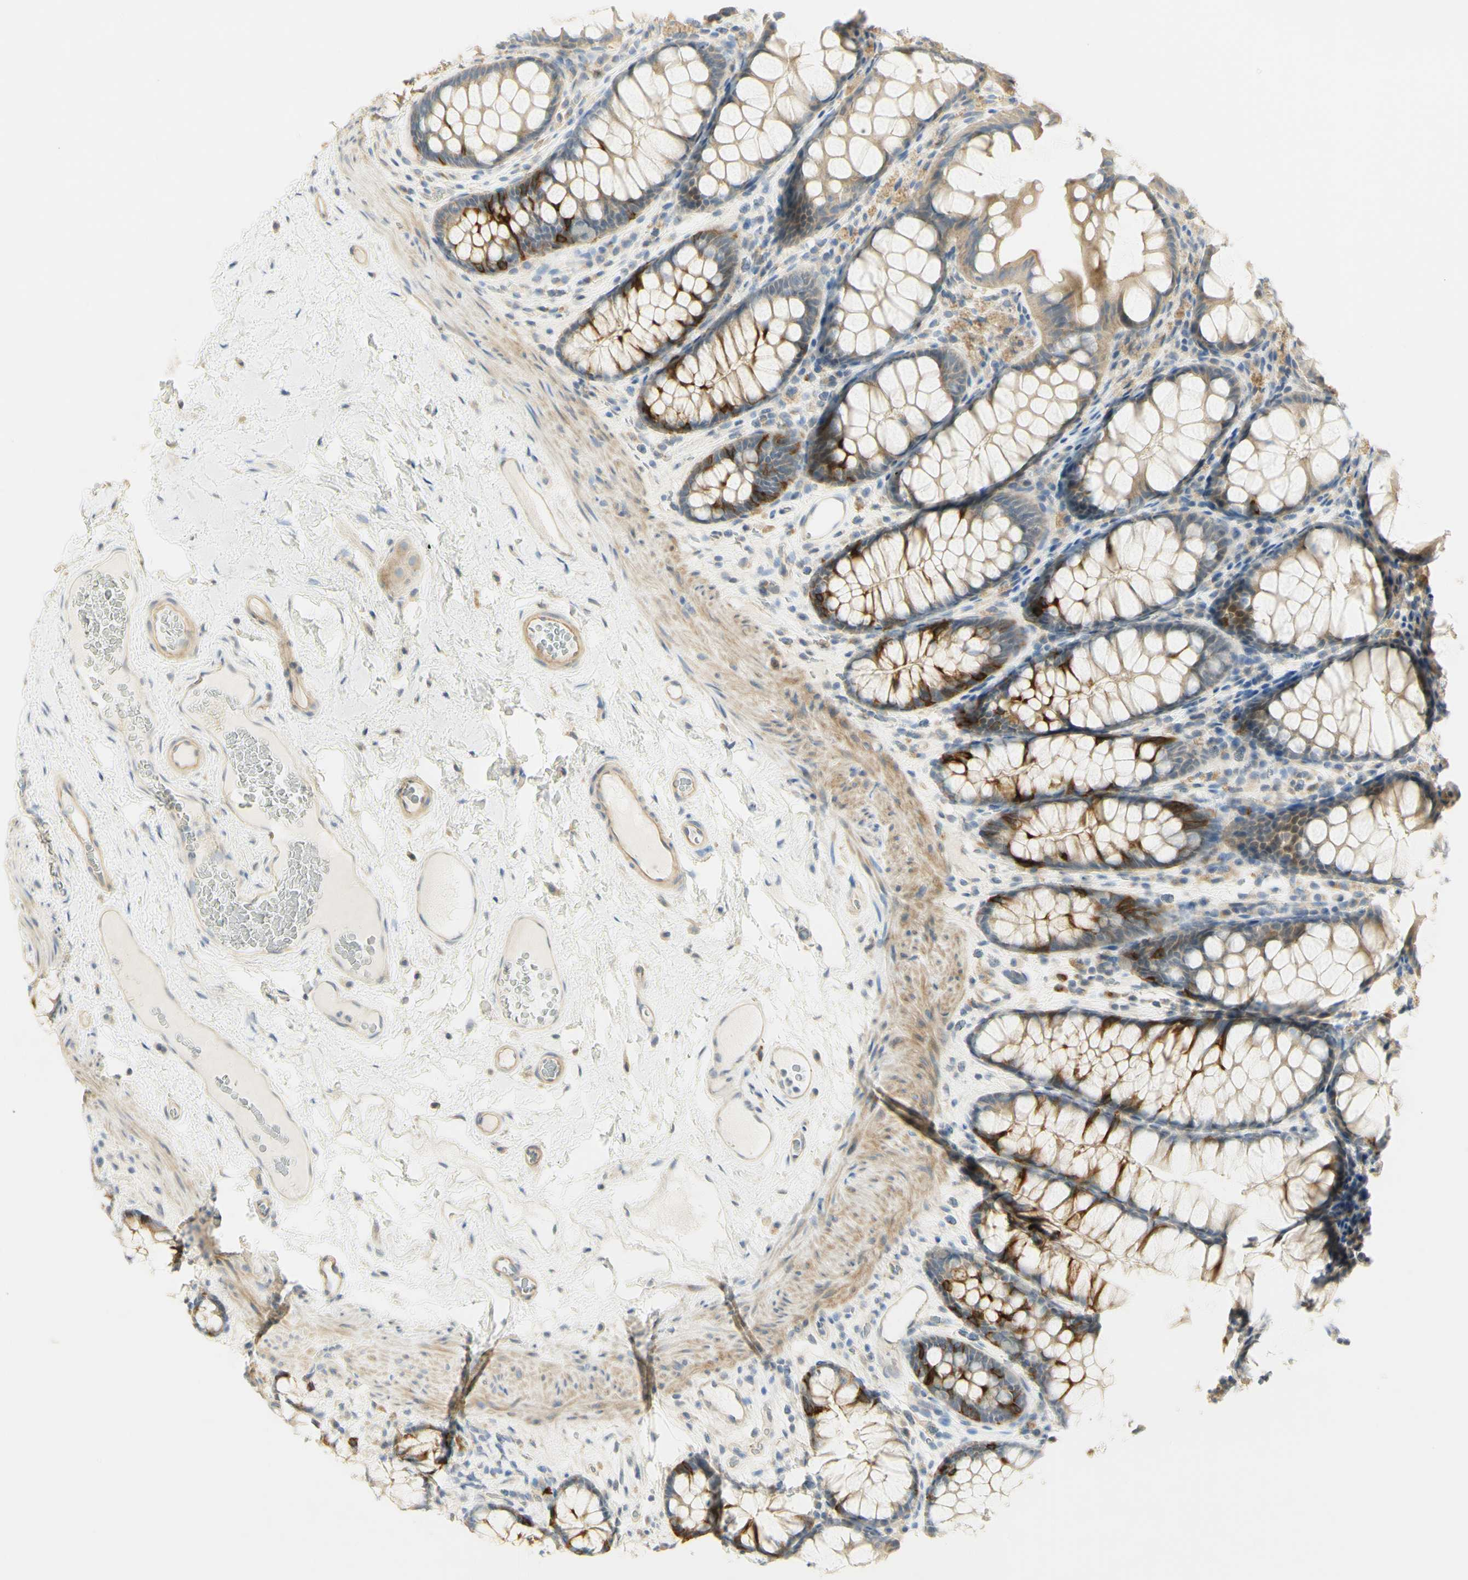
{"staining": {"intensity": "moderate", "quantity": ">75%", "location": "cytoplasmic/membranous"}, "tissue": "colon", "cell_type": "Endothelial cells", "image_type": "normal", "snomed": [{"axis": "morphology", "description": "Normal tissue, NOS"}, {"axis": "topography", "description": "Colon"}], "caption": "Colon stained for a protein reveals moderate cytoplasmic/membranous positivity in endothelial cells.", "gene": "KIF11", "patient": {"sex": "female", "age": 55}}